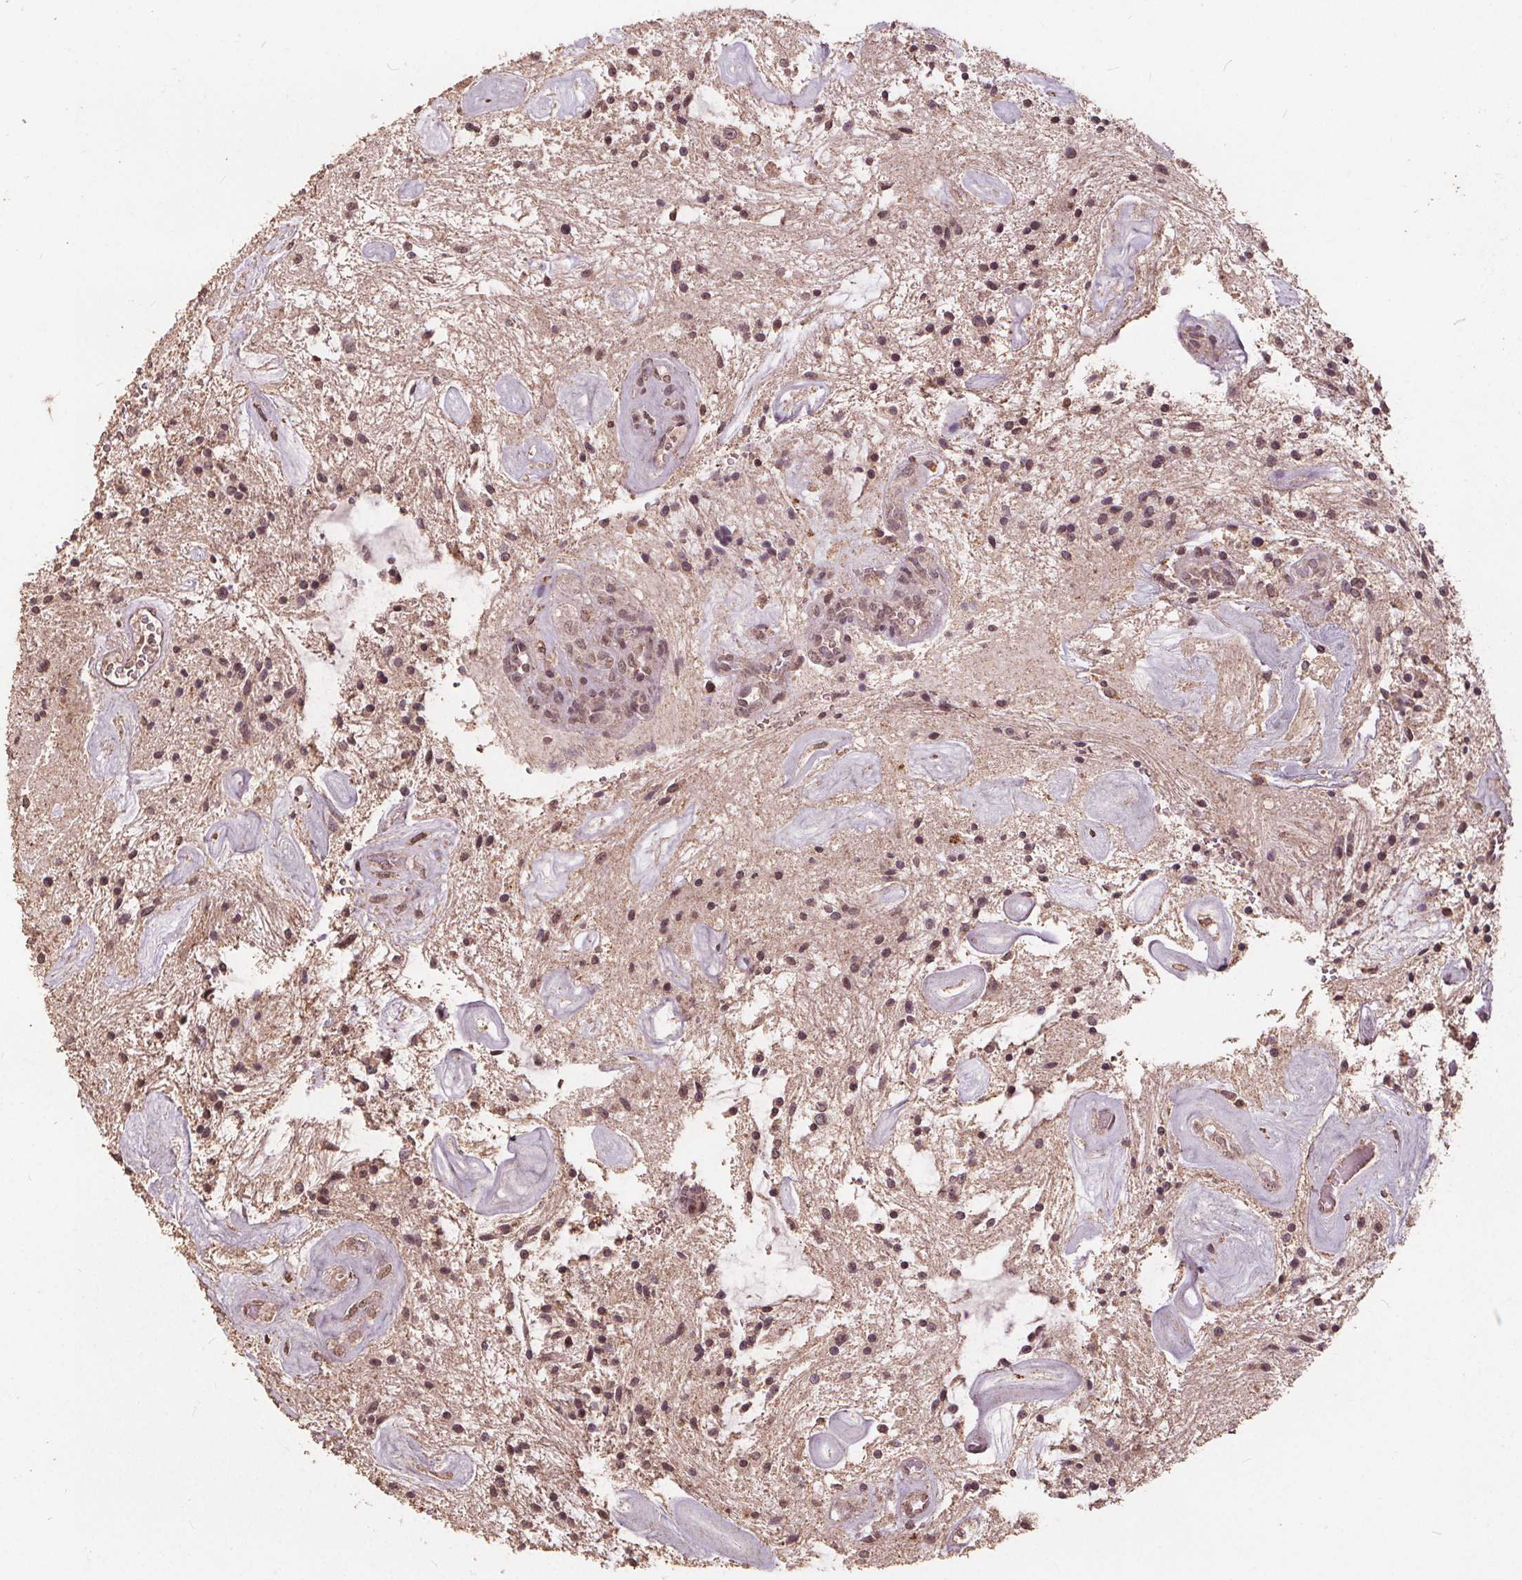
{"staining": {"intensity": "weak", "quantity": ">75%", "location": "nuclear"}, "tissue": "glioma", "cell_type": "Tumor cells", "image_type": "cancer", "snomed": [{"axis": "morphology", "description": "Glioma, malignant, Low grade"}, {"axis": "topography", "description": "Cerebellum"}], "caption": "Malignant glioma (low-grade) stained with immunohistochemistry reveals weak nuclear staining in approximately >75% of tumor cells.", "gene": "DSG3", "patient": {"sex": "female", "age": 14}}